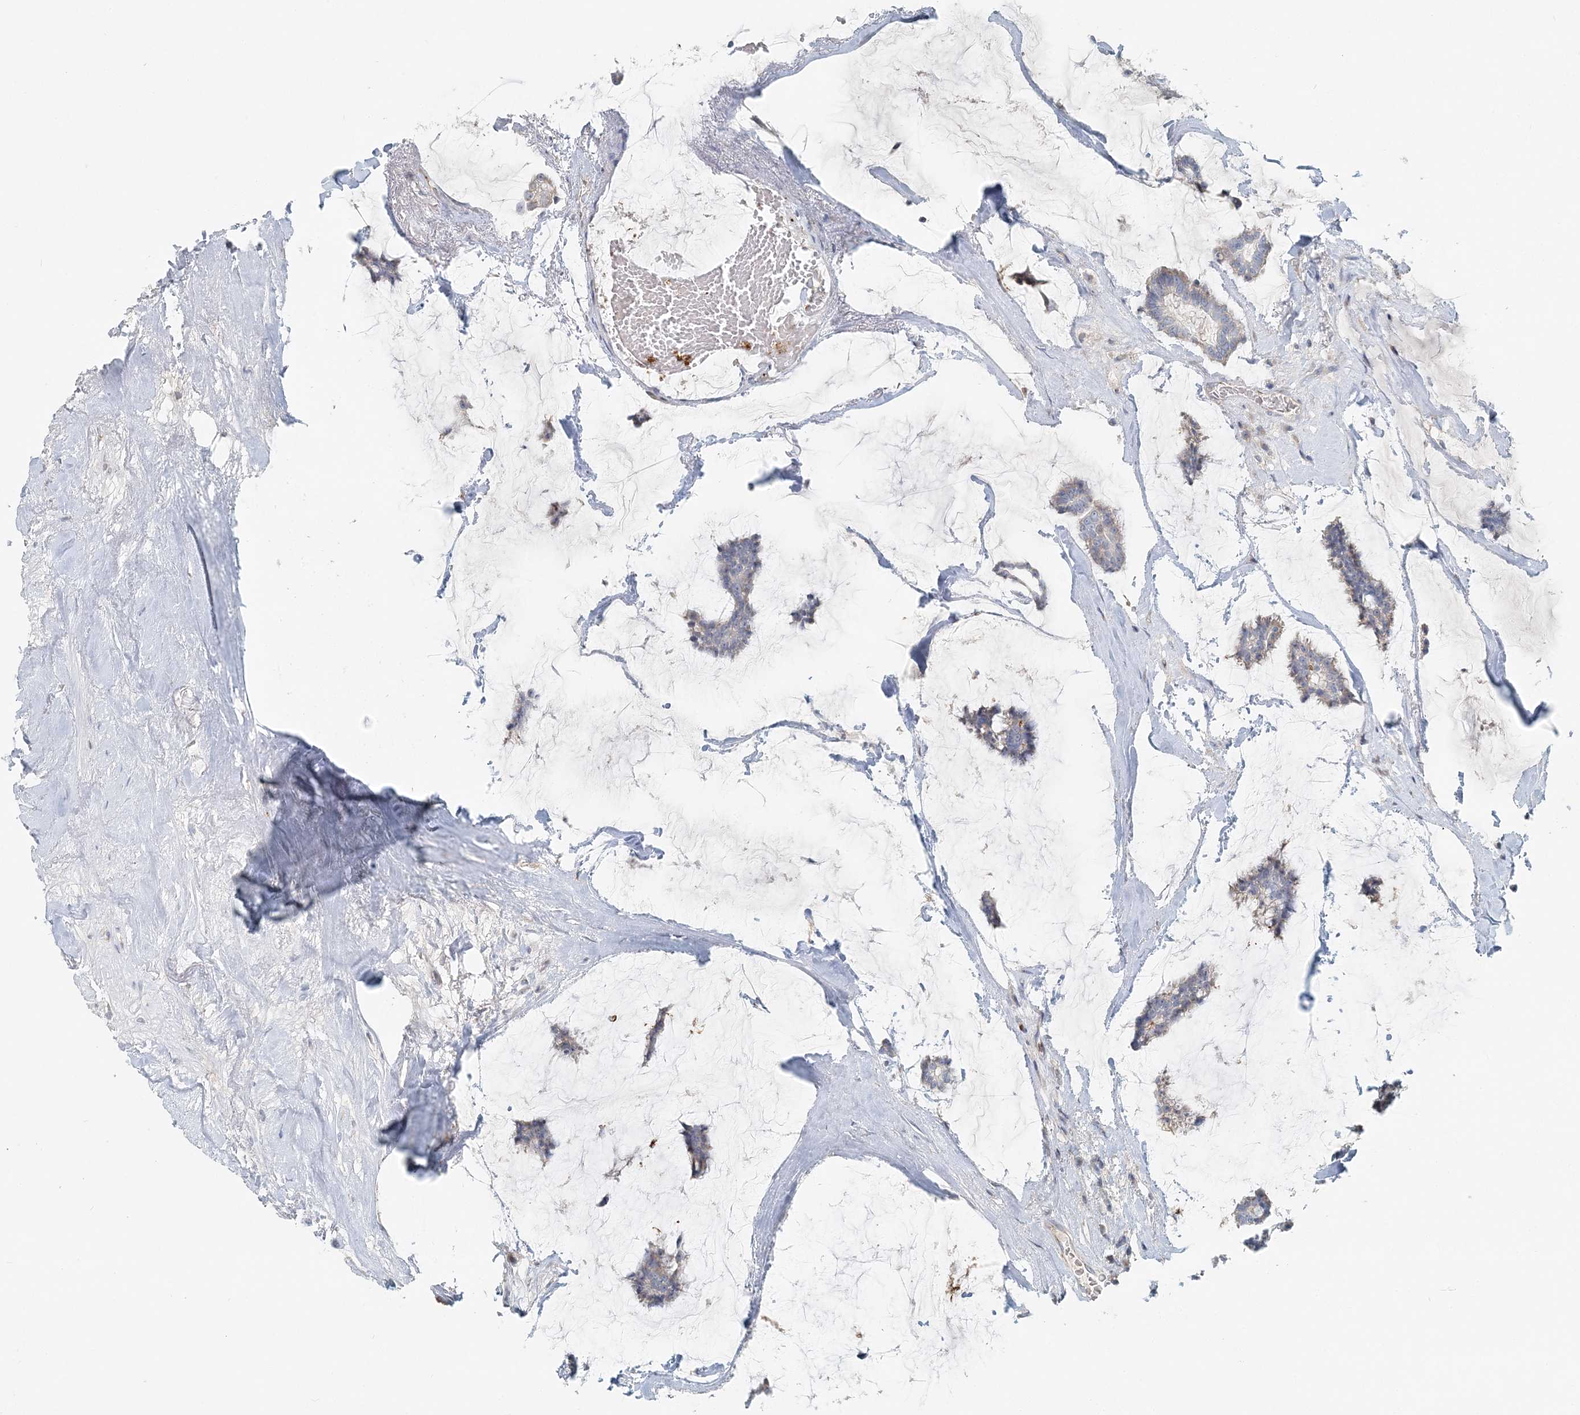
{"staining": {"intensity": "weak", "quantity": "<25%", "location": "cytoplasmic/membranous"}, "tissue": "breast cancer", "cell_type": "Tumor cells", "image_type": "cancer", "snomed": [{"axis": "morphology", "description": "Duct carcinoma"}, {"axis": "topography", "description": "Breast"}], "caption": "Breast cancer was stained to show a protein in brown. There is no significant staining in tumor cells.", "gene": "NAA11", "patient": {"sex": "female", "age": 93}}